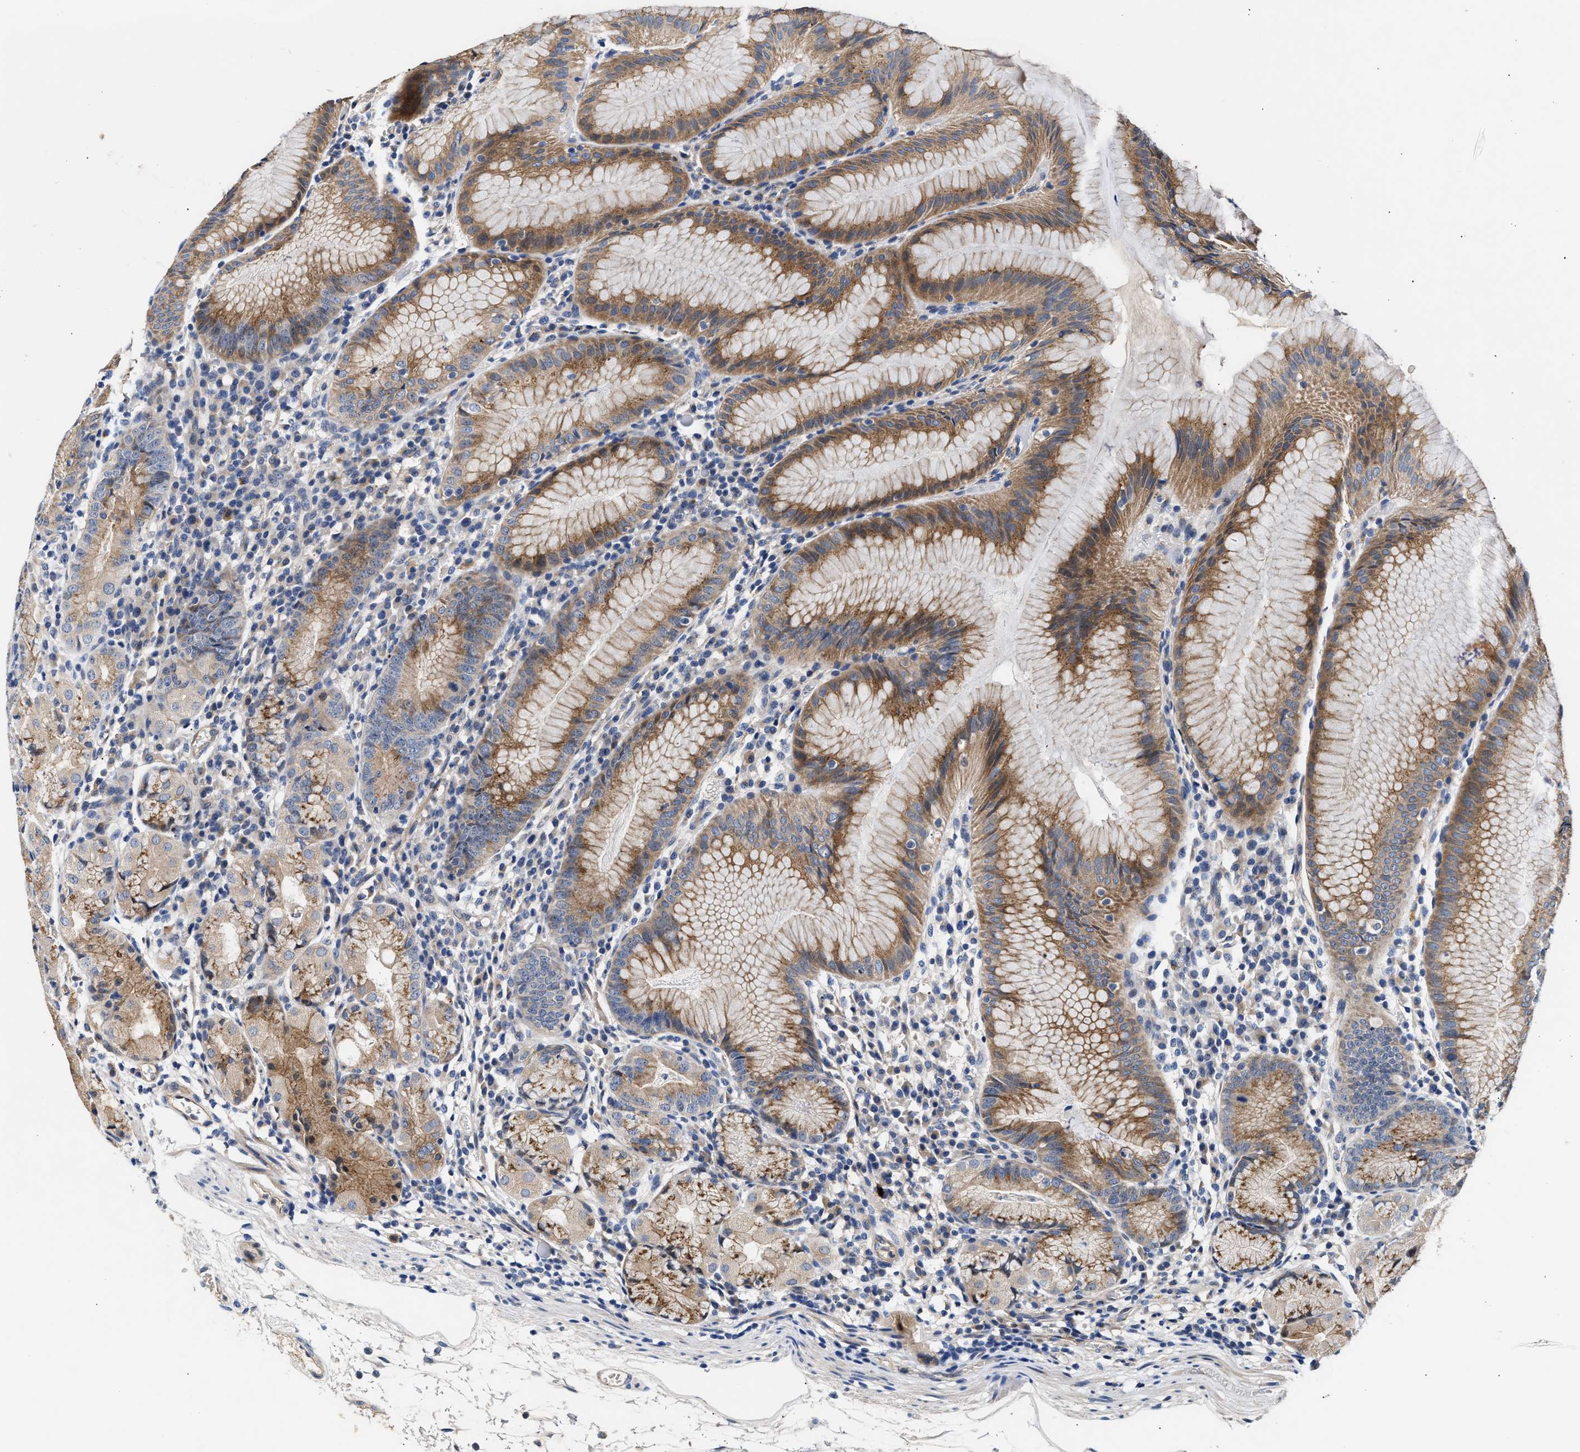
{"staining": {"intensity": "moderate", "quantity": "25%-75%", "location": "cytoplasmic/membranous"}, "tissue": "stomach", "cell_type": "Glandular cells", "image_type": "normal", "snomed": [{"axis": "morphology", "description": "Normal tissue, NOS"}, {"axis": "topography", "description": "Stomach"}, {"axis": "topography", "description": "Stomach, lower"}], "caption": "Protein analysis of benign stomach exhibits moderate cytoplasmic/membranous positivity in about 25%-75% of glandular cells. (DAB IHC with brightfield microscopy, high magnification).", "gene": "CCDC146", "patient": {"sex": "female", "age": 75}}